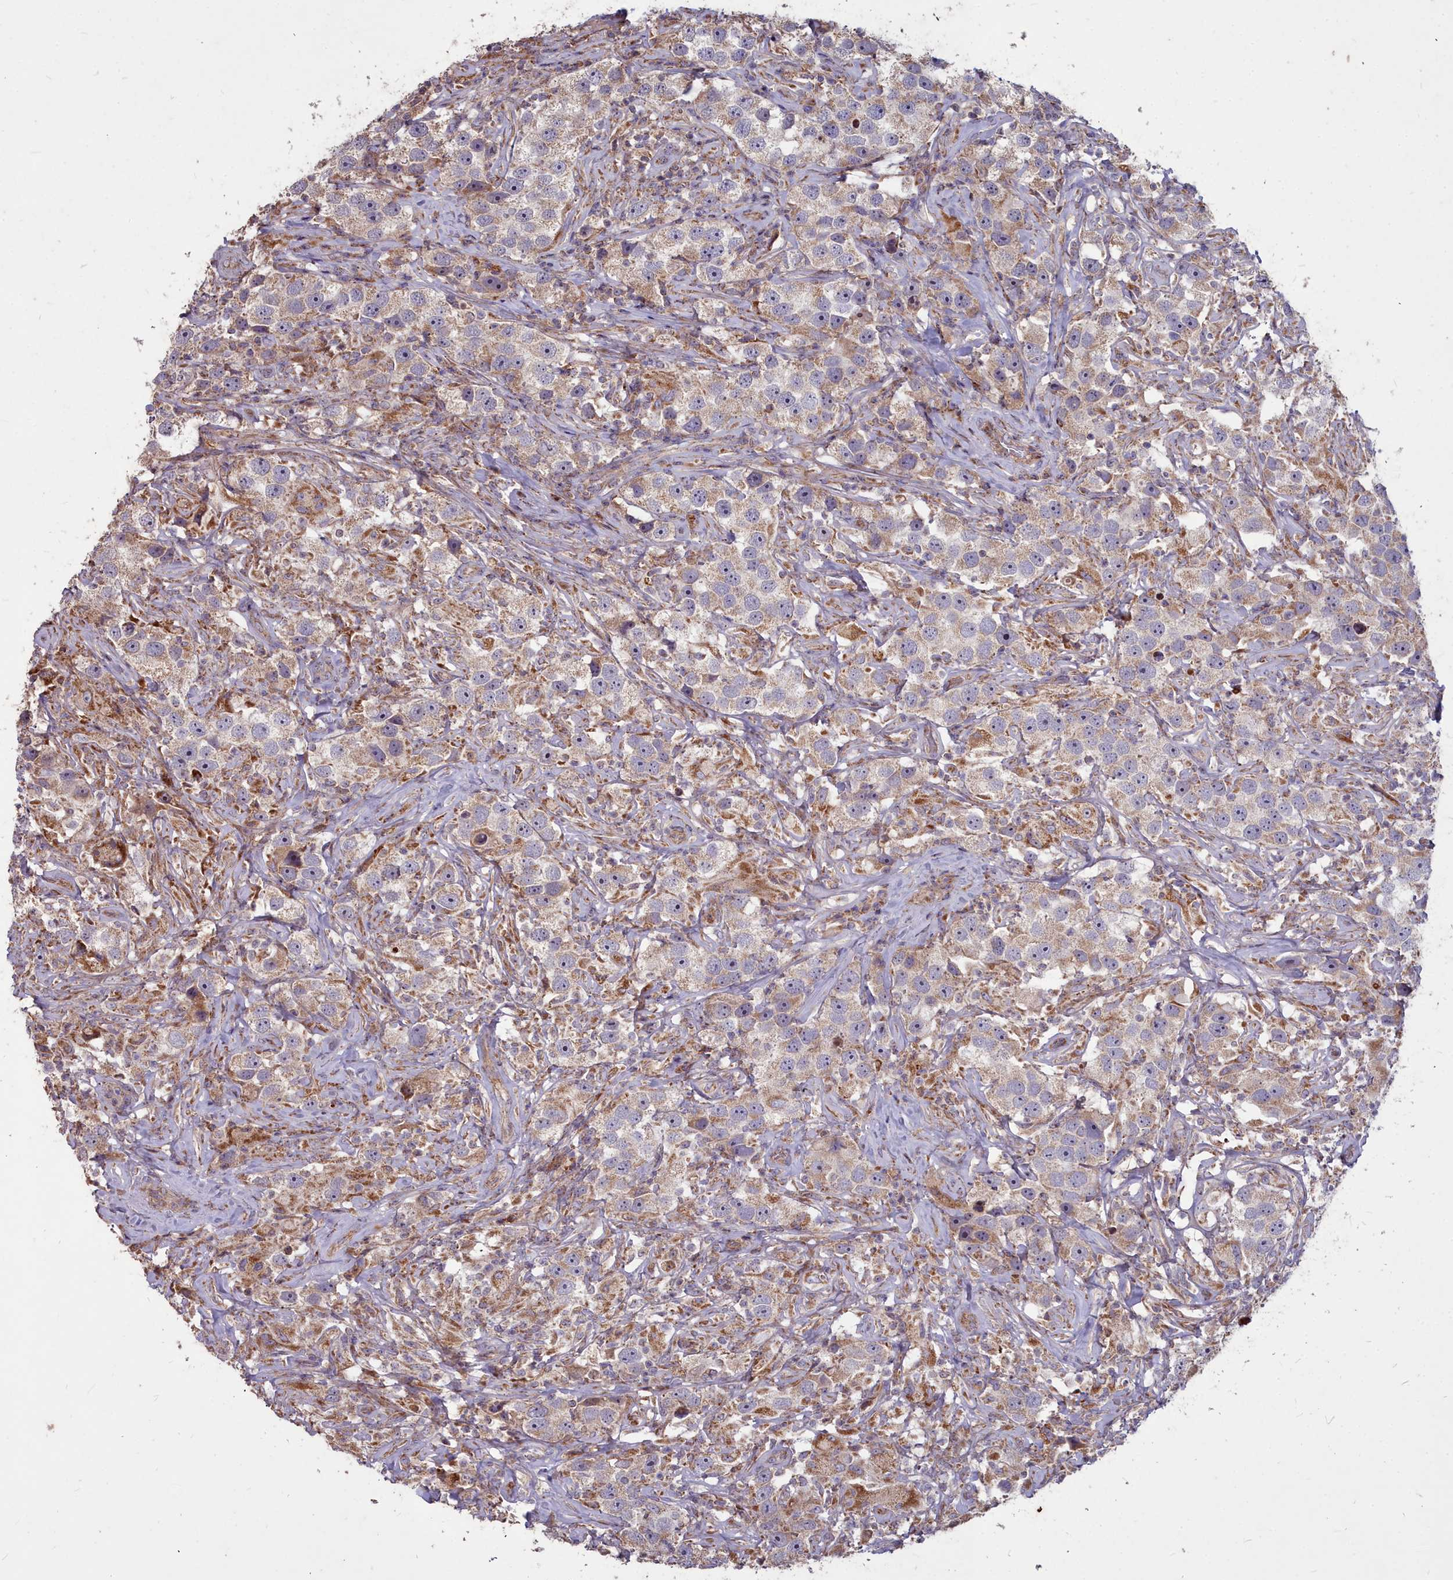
{"staining": {"intensity": "weak", "quantity": ">75%", "location": "cytoplasmic/membranous"}, "tissue": "testis cancer", "cell_type": "Tumor cells", "image_type": "cancer", "snomed": [{"axis": "morphology", "description": "Seminoma, NOS"}, {"axis": "topography", "description": "Testis"}], "caption": "An immunohistochemistry (IHC) photomicrograph of neoplastic tissue is shown. Protein staining in brown highlights weak cytoplasmic/membranous positivity in testis cancer within tumor cells.", "gene": "COX11", "patient": {"sex": "male", "age": 49}}